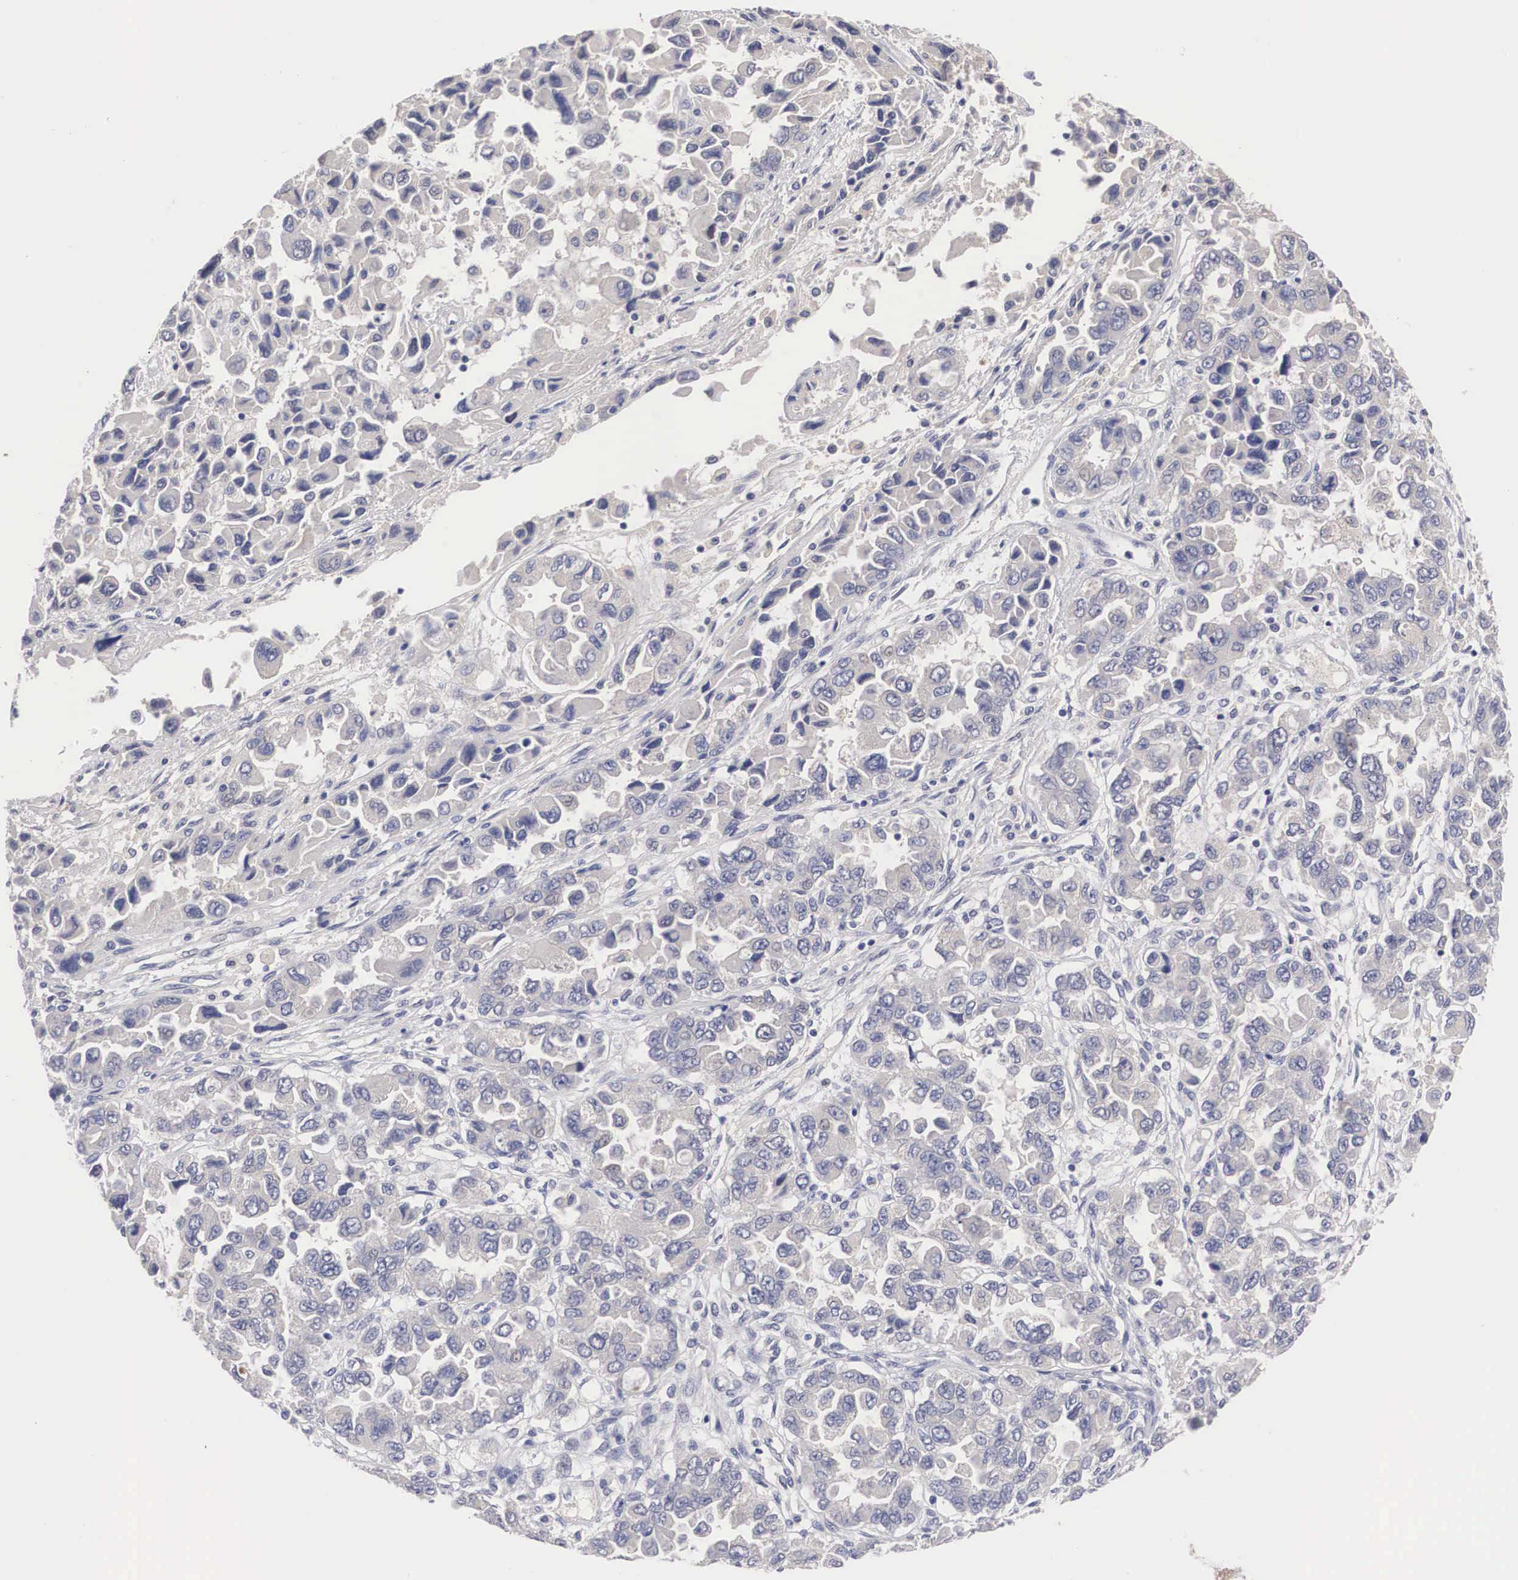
{"staining": {"intensity": "negative", "quantity": "none", "location": "none"}, "tissue": "ovarian cancer", "cell_type": "Tumor cells", "image_type": "cancer", "snomed": [{"axis": "morphology", "description": "Cystadenocarcinoma, serous, NOS"}, {"axis": "topography", "description": "Ovary"}], "caption": "Immunohistochemical staining of human ovarian cancer demonstrates no significant positivity in tumor cells. The staining is performed using DAB brown chromogen with nuclei counter-stained in using hematoxylin.", "gene": "ABHD4", "patient": {"sex": "female", "age": 84}}